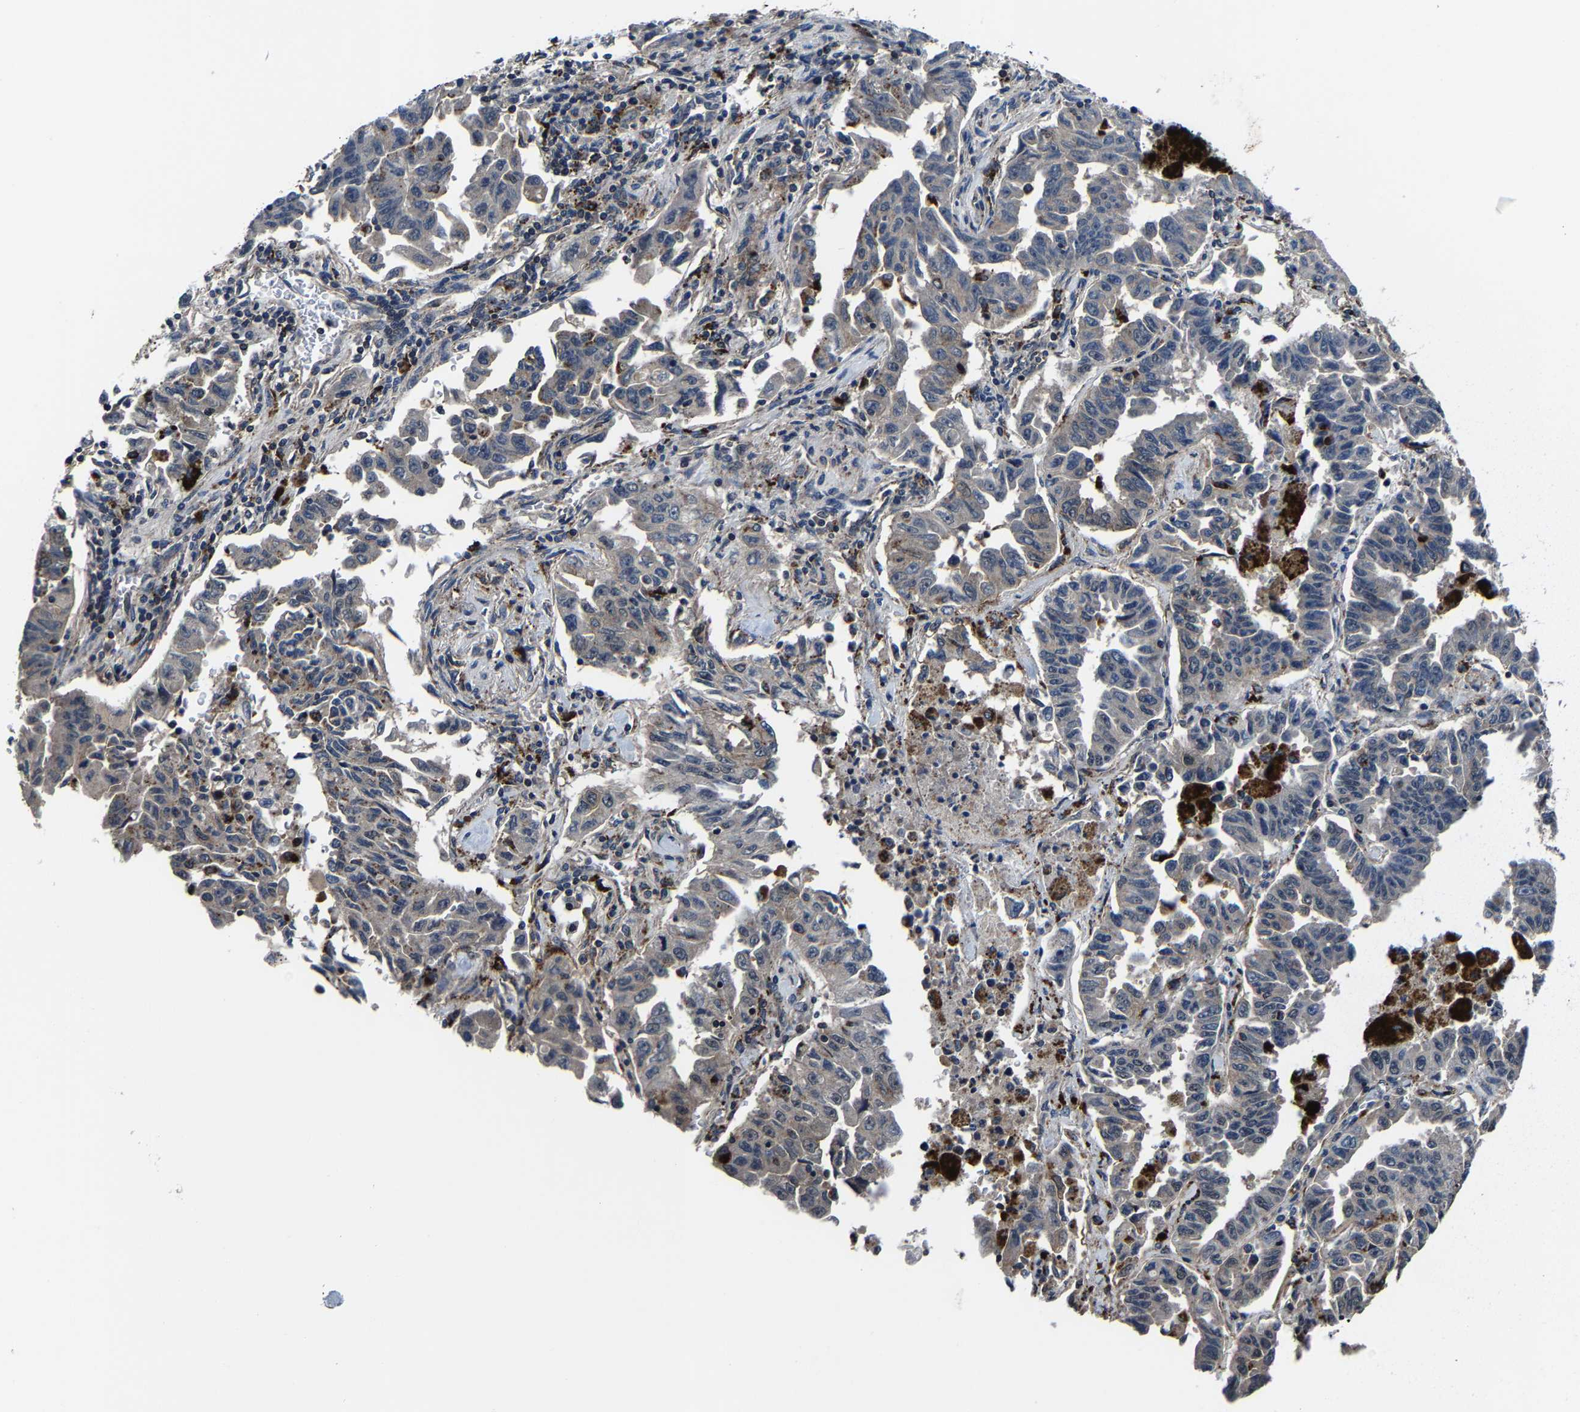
{"staining": {"intensity": "strong", "quantity": "<25%", "location": "cytoplasmic/membranous"}, "tissue": "lung cancer", "cell_type": "Tumor cells", "image_type": "cancer", "snomed": [{"axis": "morphology", "description": "Adenocarcinoma, NOS"}, {"axis": "topography", "description": "Lung"}], "caption": "High-power microscopy captured an IHC photomicrograph of lung cancer (adenocarcinoma), revealing strong cytoplasmic/membranous positivity in about <25% of tumor cells. The protein of interest is shown in brown color, while the nuclei are stained blue.", "gene": "ZCCHC7", "patient": {"sex": "female", "age": 51}}